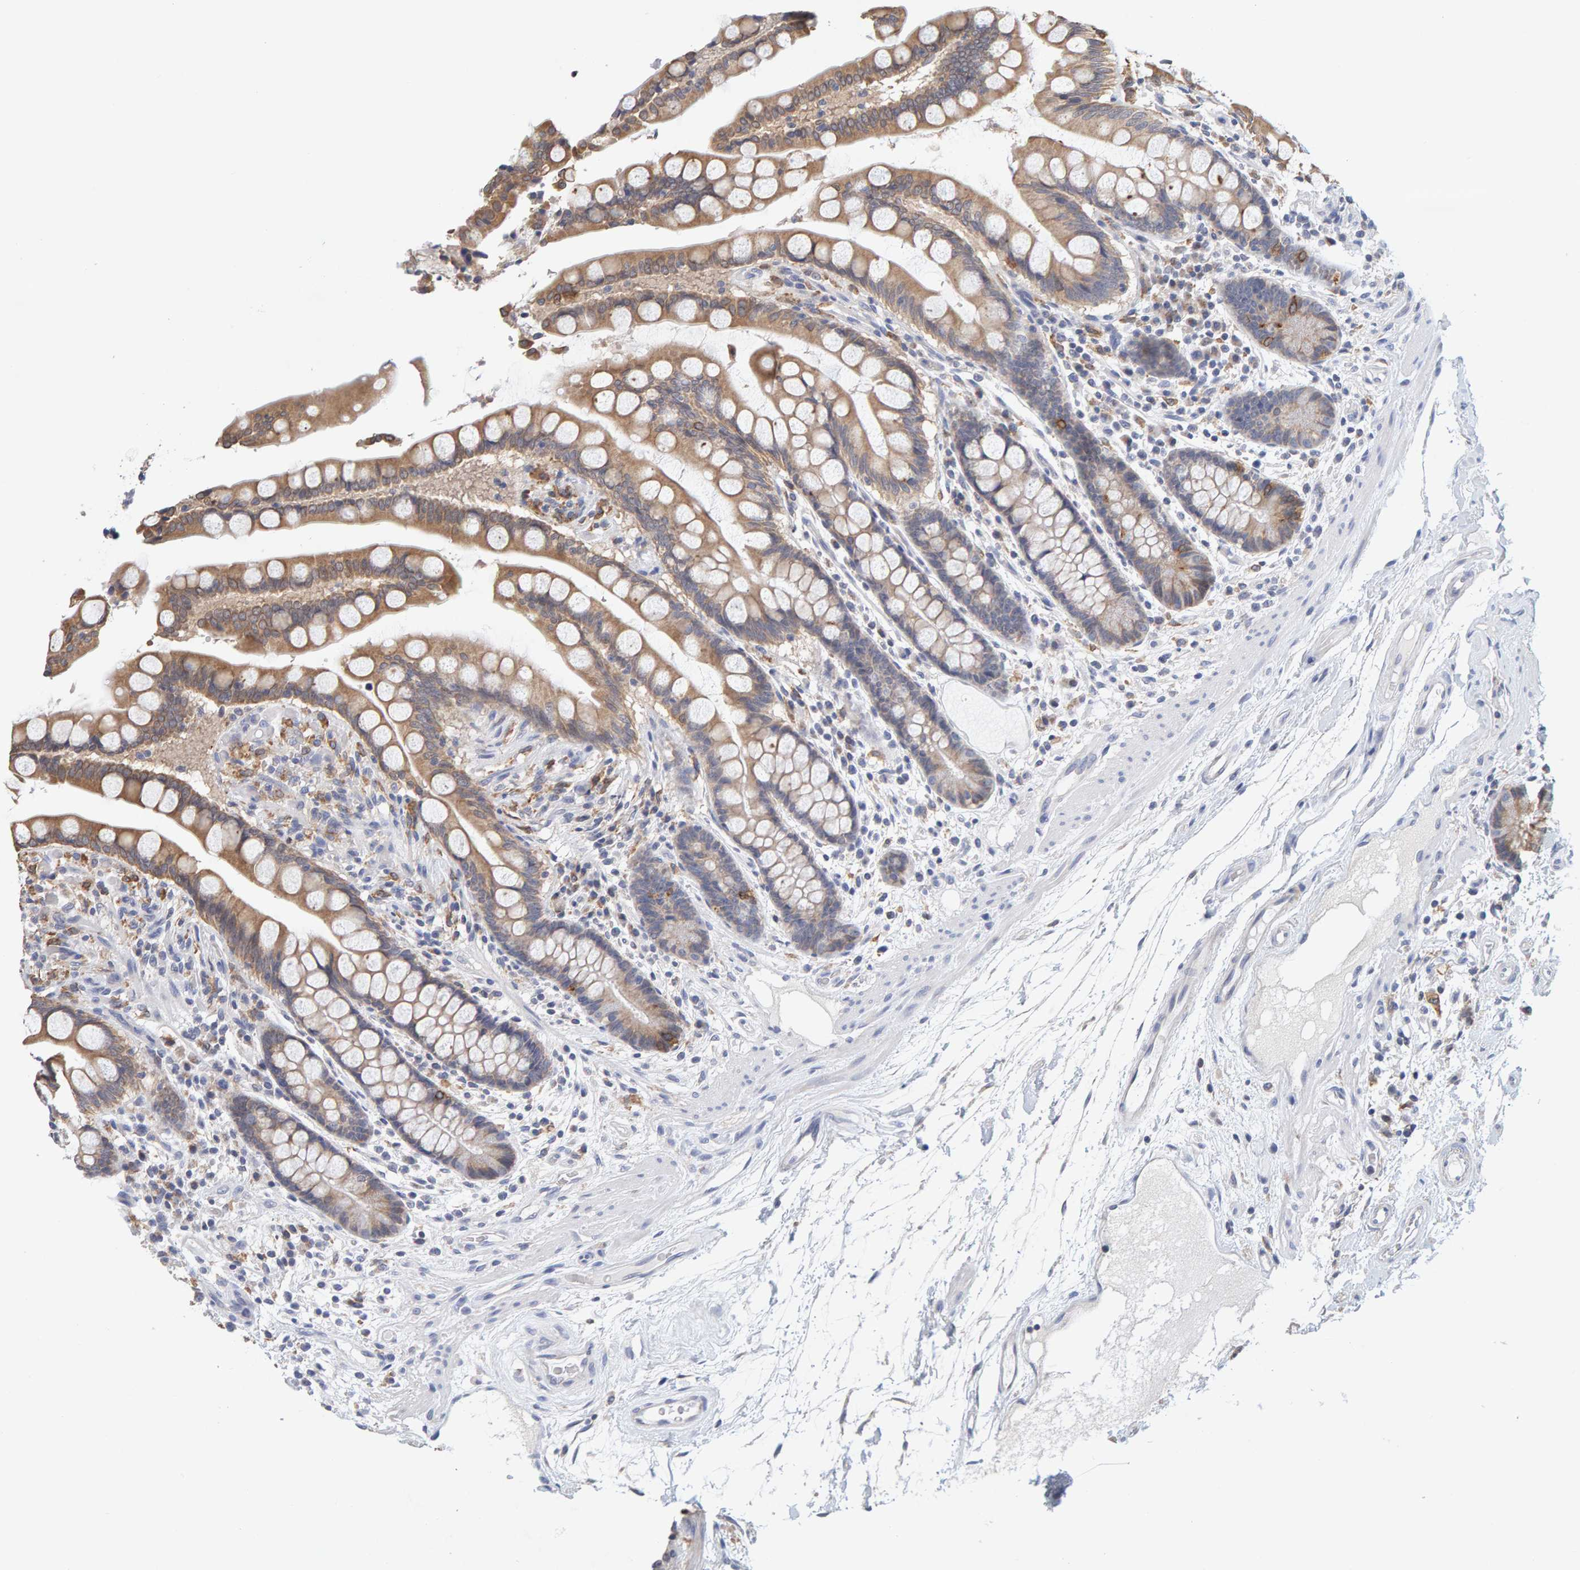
{"staining": {"intensity": "negative", "quantity": "none", "location": "none"}, "tissue": "colon", "cell_type": "Endothelial cells", "image_type": "normal", "snomed": [{"axis": "morphology", "description": "Normal tissue, NOS"}, {"axis": "topography", "description": "Colon"}], "caption": "IHC of unremarkable human colon displays no positivity in endothelial cells.", "gene": "SGPL1", "patient": {"sex": "male", "age": 73}}